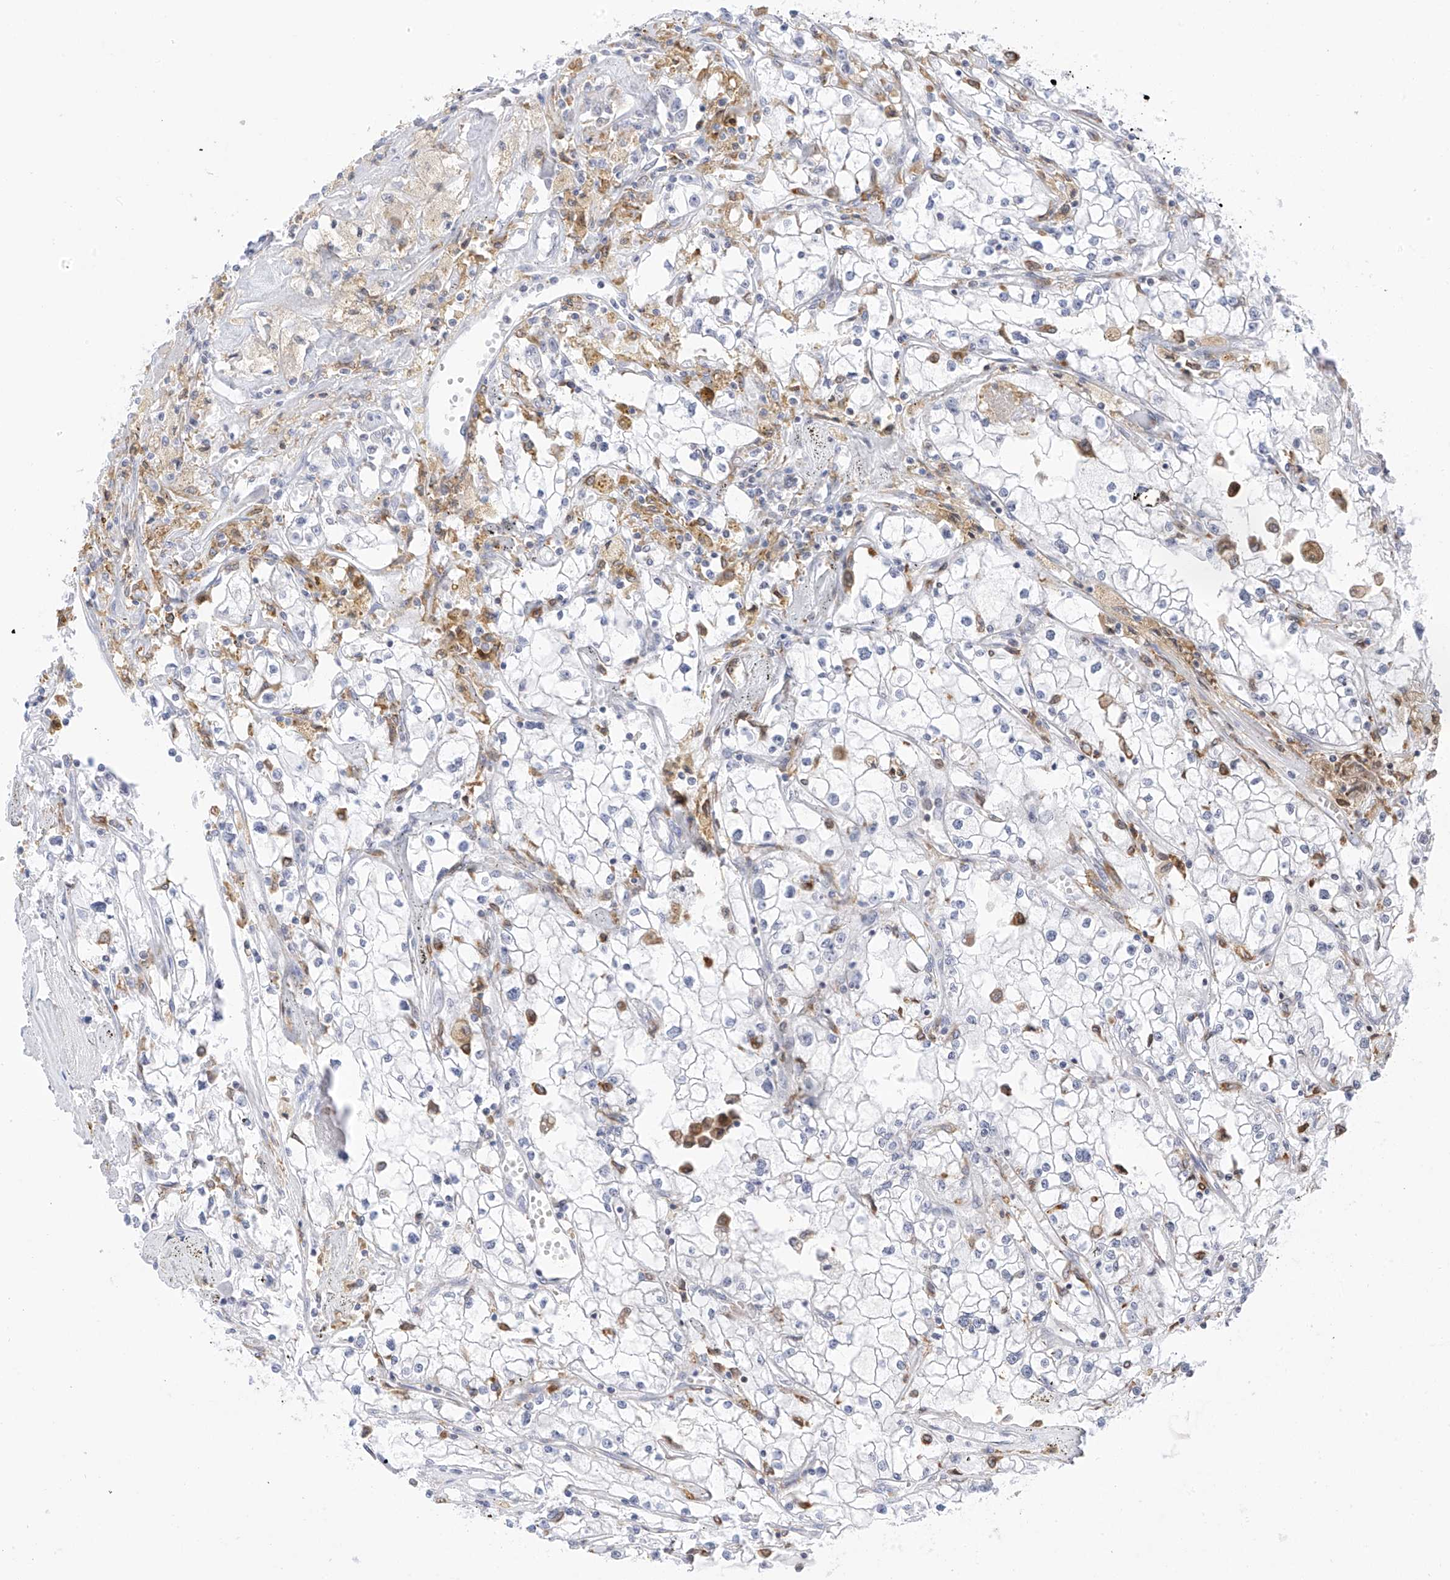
{"staining": {"intensity": "weak", "quantity": "<25%", "location": "cytoplasmic/membranous"}, "tissue": "renal cancer", "cell_type": "Tumor cells", "image_type": "cancer", "snomed": [{"axis": "morphology", "description": "Adenocarcinoma, NOS"}, {"axis": "topography", "description": "Kidney"}], "caption": "Tumor cells show no significant protein positivity in adenocarcinoma (renal). (DAB immunohistochemistry visualized using brightfield microscopy, high magnification).", "gene": "TBXAS1", "patient": {"sex": "male", "age": 56}}